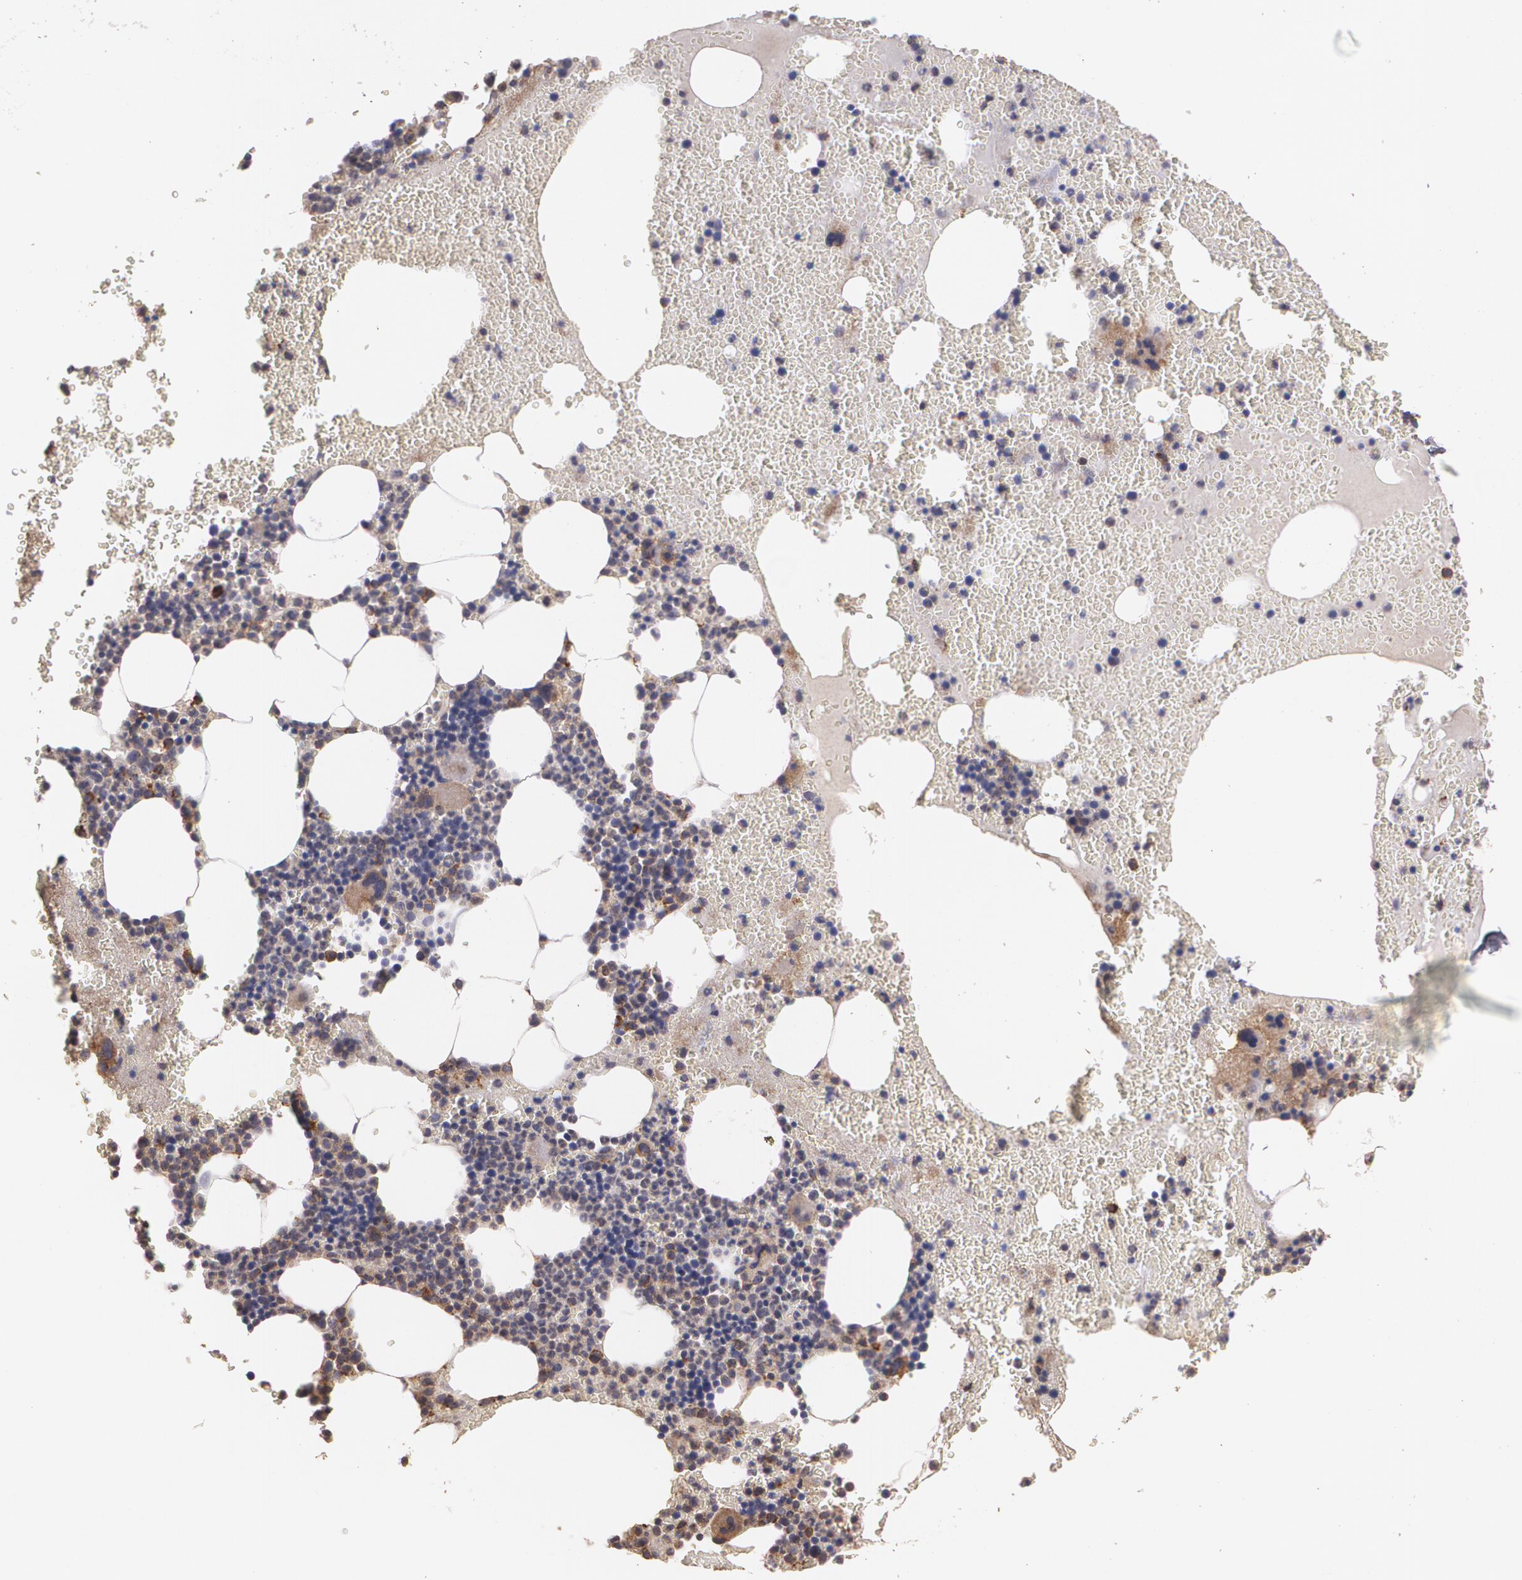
{"staining": {"intensity": "moderate", "quantity": "25%-75%", "location": "cytoplasmic/membranous"}, "tissue": "bone marrow", "cell_type": "Hematopoietic cells", "image_type": "normal", "snomed": [{"axis": "morphology", "description": "Normal tissue, NOS"}, {"axis": "topography", "description": "Bone marrow"}], "caption": "Immunohistochemical staining of unremarkable human bone marrow displays moderate cytoplasmic/membranous protein positivity in about 25%-75% of hematopoietic cells. Using DAB (brown) and hematoxylin (blue) stains, captured at high magnification using brightfield microscopy.", "gene": "ECE1", "patient": {"sex": "male", "age": 82}}